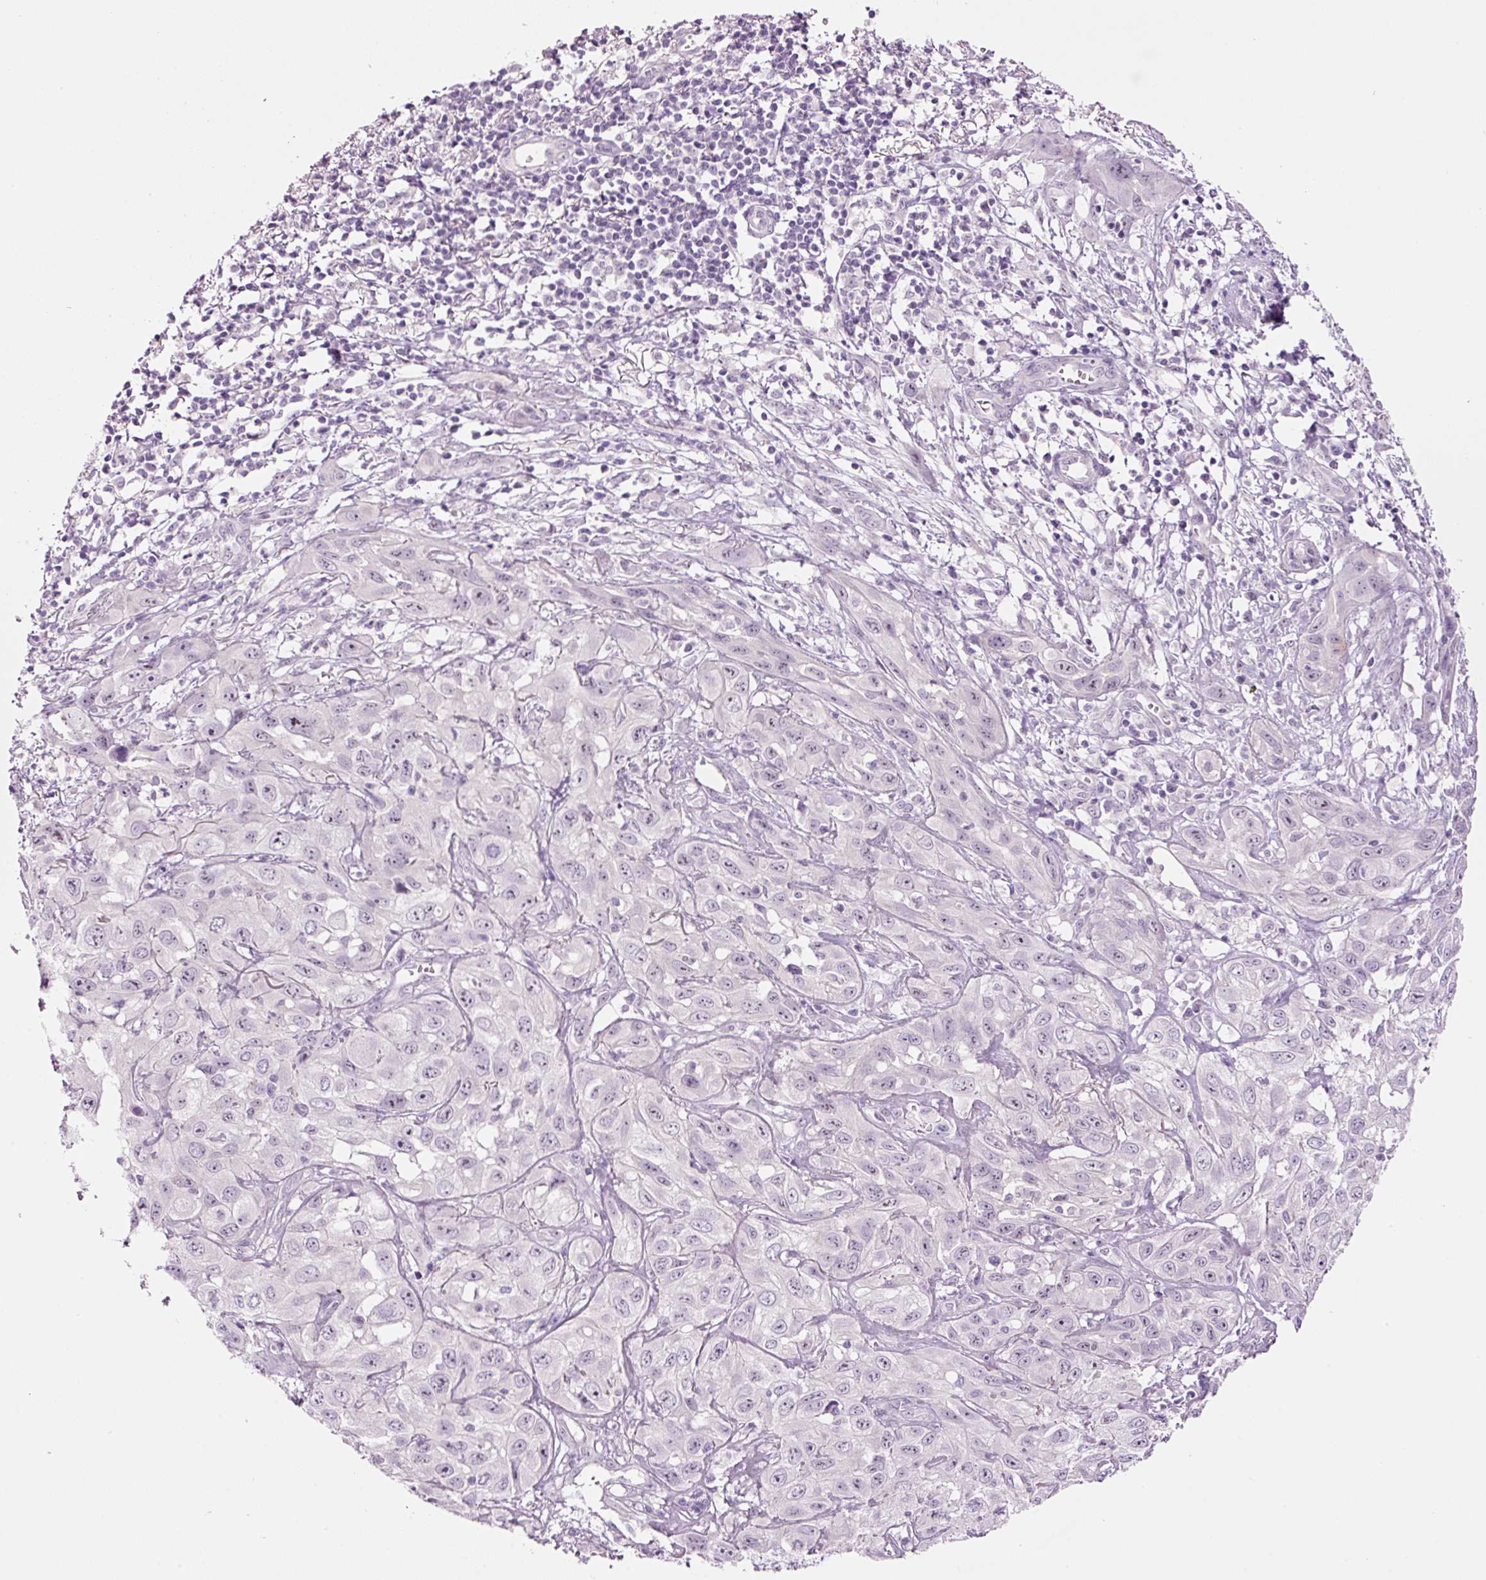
{"staining": {"intensity": "weak", "quantity": "<25%", "location": "nuclear"}, "tissue": "skin cancer", "cell_type": "Tumor cells", "image_type": "cancer", "snomed": [{"axis": "morphology", "description": "Squamous cell carcinoma, NOS"}, {"axis": "topography", "description": "Skin"}, {"axis": "topography", "description": "Vulva"}], "caption": "High magnification brightfield microscopy of skin cancer (squamous cell carcinoma) stained with DAB (brown) and counterstained with hematoxylin (blue): tumor cells show no significant positivity. The staining was performed using DAB (3,3'-diaminobenzidine) to visualize the protein expression in brown, while the nuclei were stained in blue with hematoxylin (Magnification: 20x).", "gene": "GCG", "patient": {"sex": "female", "age": 71}}